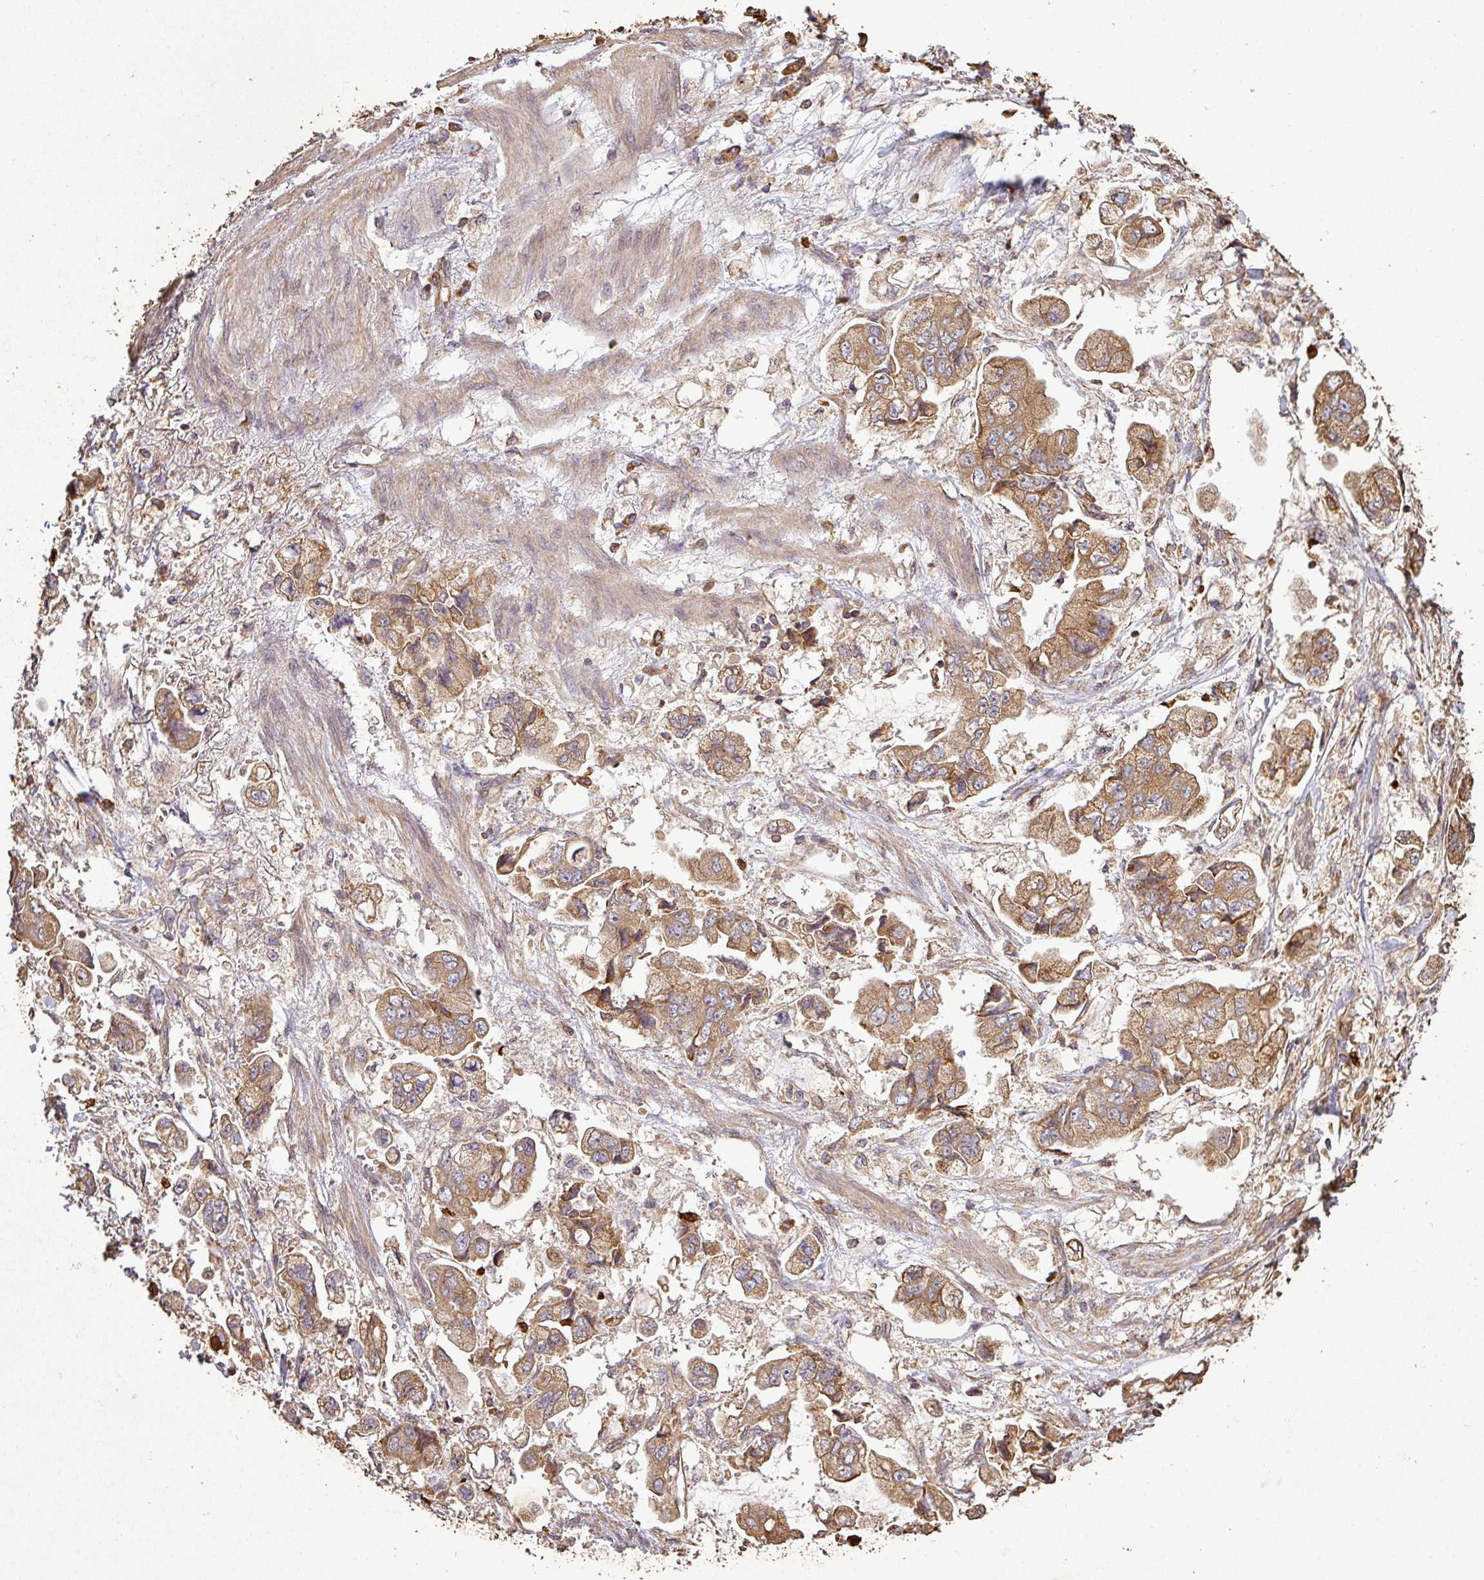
{"staining": {"intensity": "moderate", "quantity": ">75%", "location": "cytoplasmic/membranous"}, "tissue": "stomach cancer", "cell_type": "Tumor cells", "image_type": "cancer", "snomed": [{"axis": "morphology", "description": "Adenocarcinoma, NOS"}, {"axis": "topography", "description": "Stomach"}], "caption": "The immunohistochemical stain labels moderate cytoplasmic/membranous staining in tumor cells of adenocarcinoma (stomach) tissue. (Brightfield microscopy of DAB IHC at high magnification).", "gene": "PLEKHM1", "patient": {"sex": "male", "age": 62}}